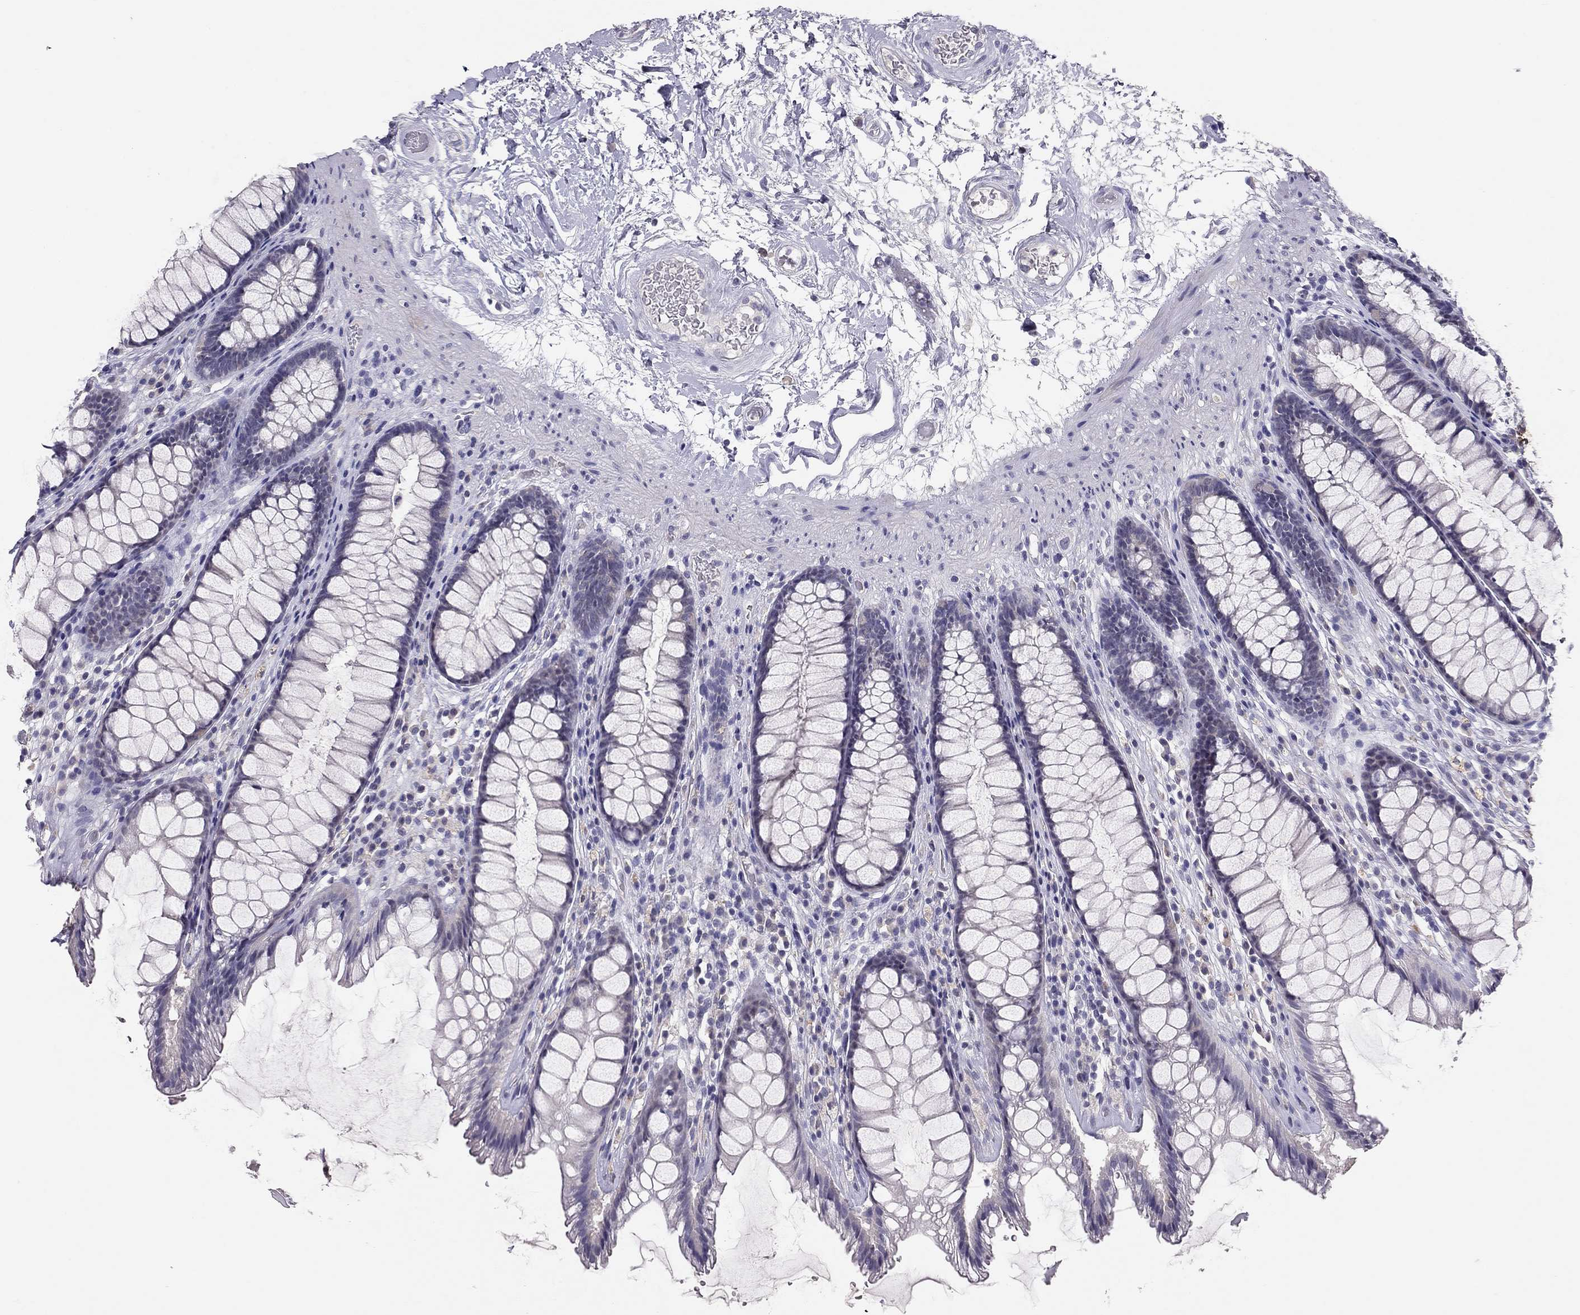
{"staining": {"intensity": "negative", "quantity": "none", "location": "none"}, "tissue": "rectum", "cell_type": "Glandular cells", "image_type": "normal", "snomed": [{"axis": "morphology", "description": "Normal tissue, NOS"}, {"axis": "topography", "description": "Rectum"}], "caption": "IHC of benign human rectum exhibits no expression in glandular cells. (DAB (3,3'-diaminobenzidine) IHC visualized using brightfield microscopy, high magnification).", "gene": "ADORA2A", "patient": {"sex": "male", "age": 72}}